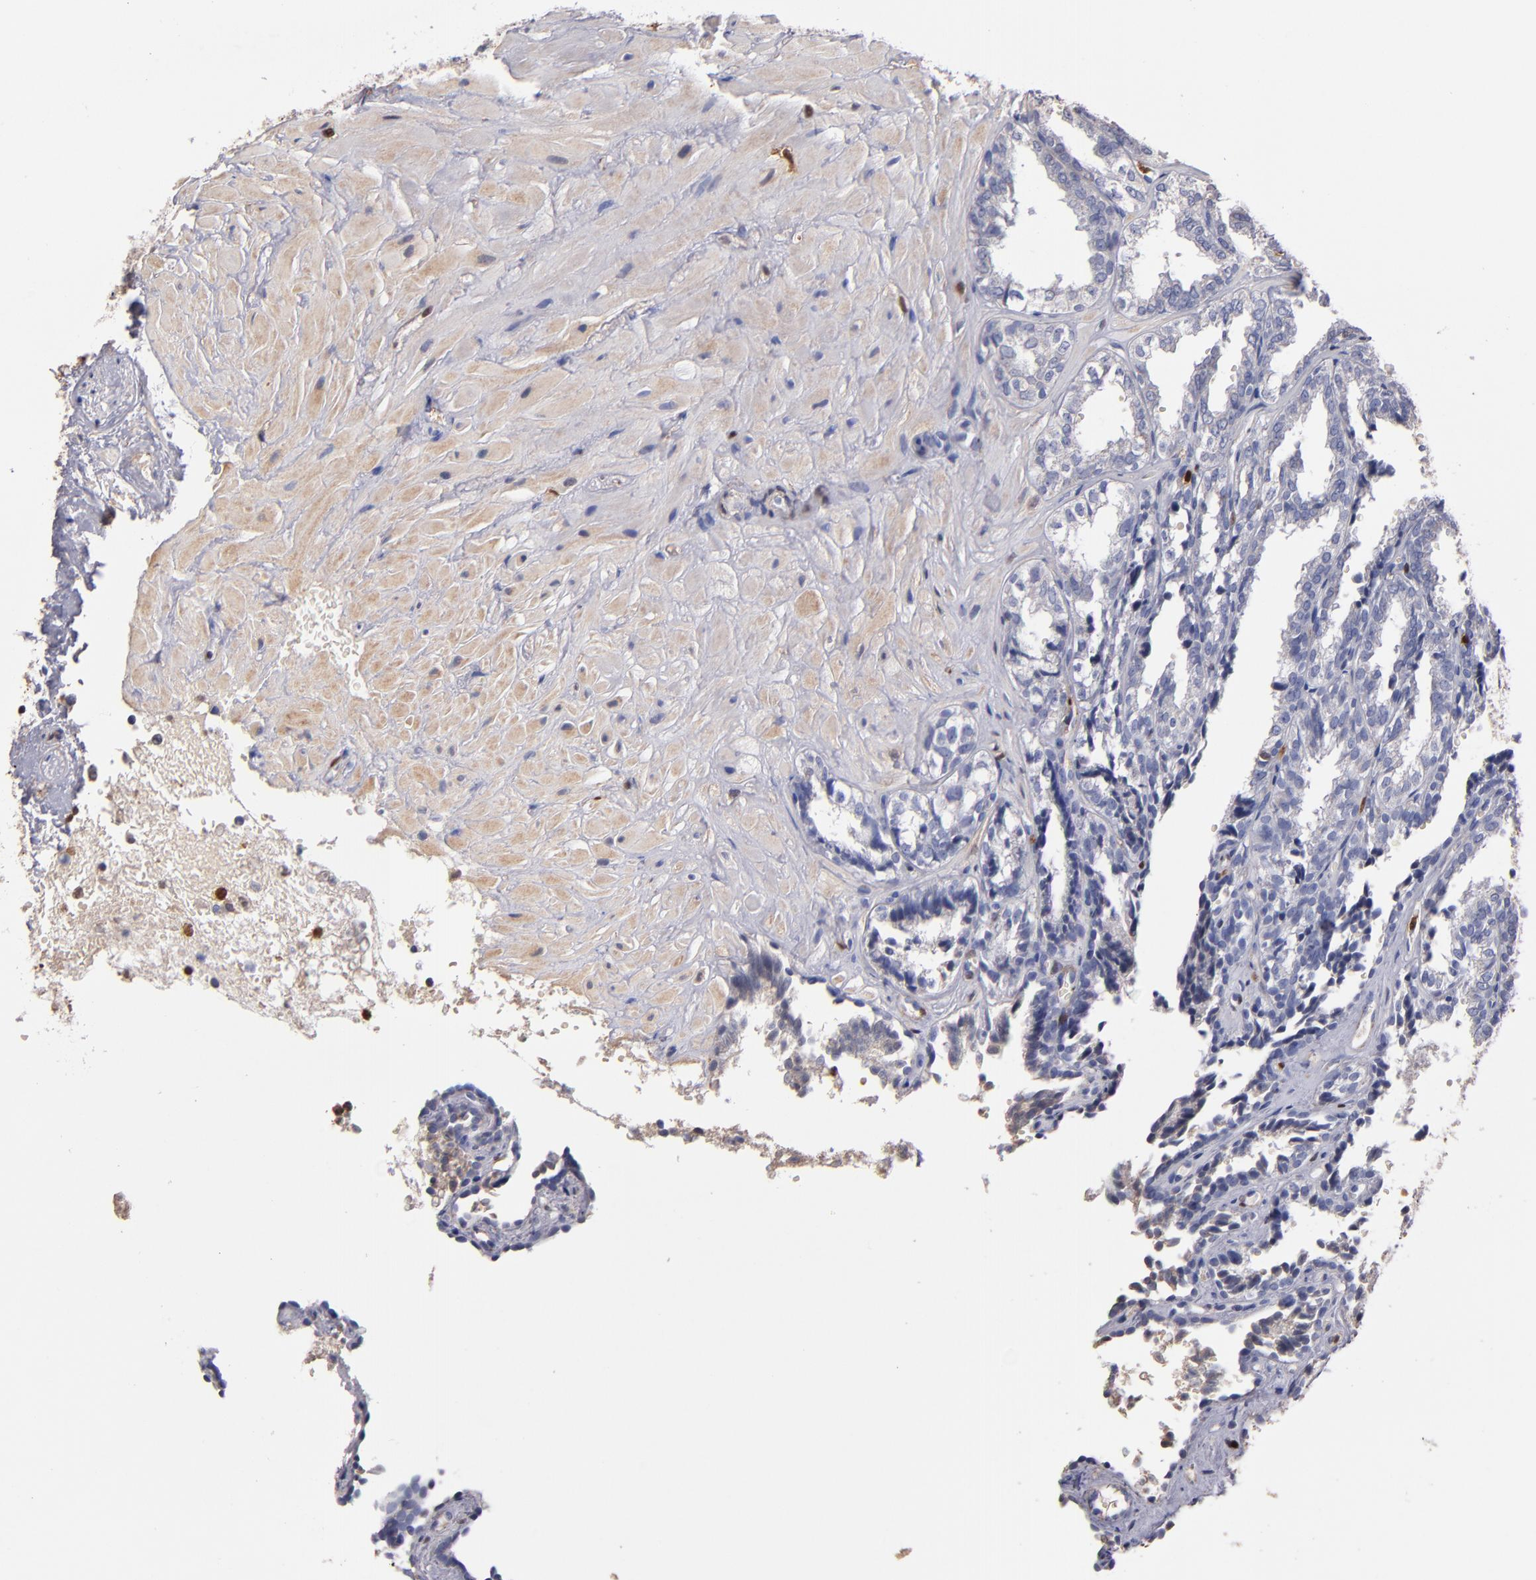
{"staining": {"intensity": "negative", "quantity": "none", "location": "none"}, "tissue": "seminal vesicle", "cell_type": "Glandular cells", "image_type": "normal", "snomed": [{"axis": "morphology", "description": "Normal tissue, NOS"}, {"axis": "topography", "description": "Seminal veicle"}], "caption": "Seminal vesicle stained for a protein using immunohistochemistry (IHC) shows no positivity glandular cells.", "gene": "S100A4", "patient": {"sex": "male", "age": 26}}